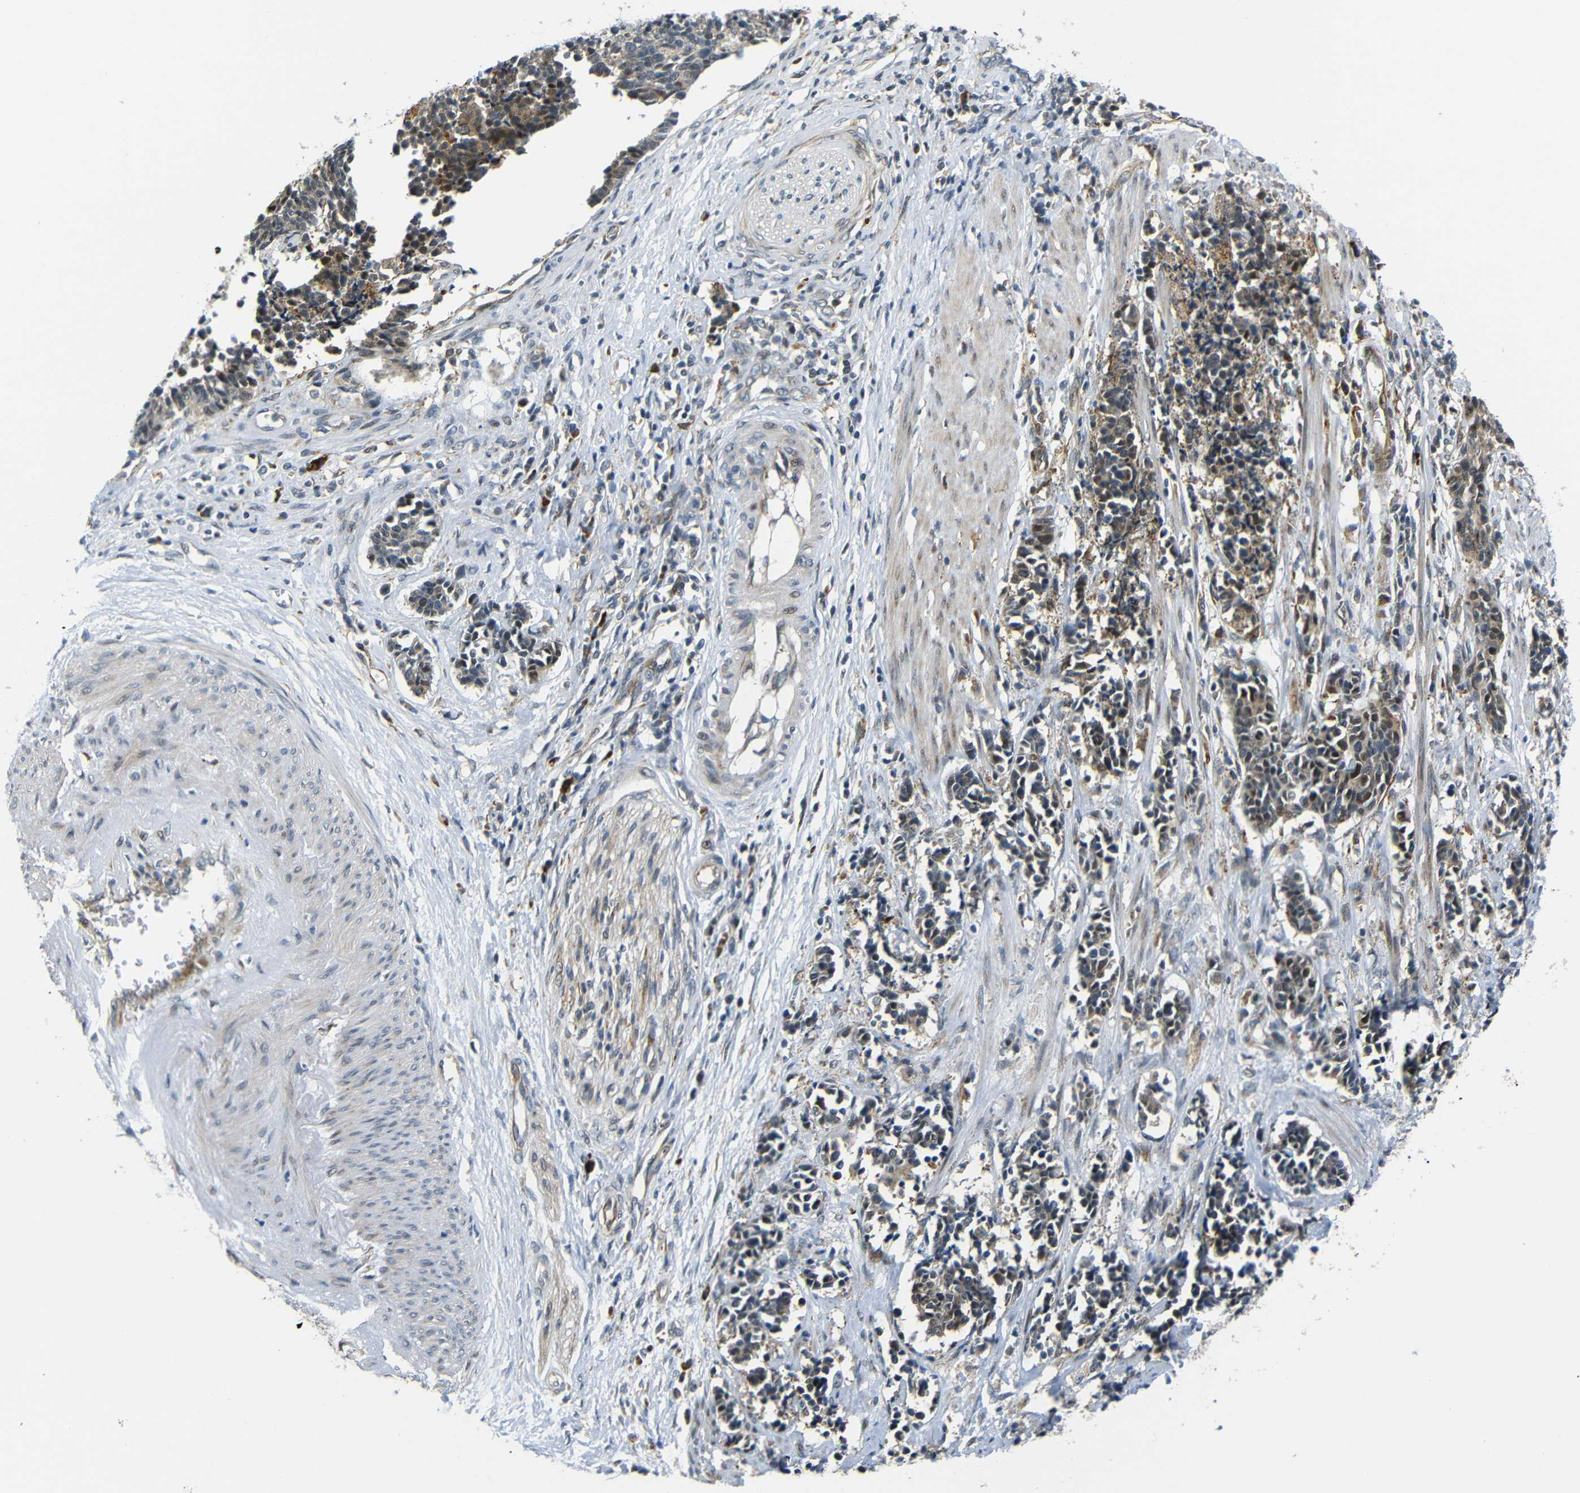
{"staining": {"intensity": "moderate", "quantity": ">75%", "location": "cytoplasmic/membranous"}, "tissue": "cervical cancer", "cell_type": "Tumor cells", "image_type": "cancer", "snomed": [{"axis": "morphology", "description": "Squamous cell carcinoma, NOS"}, {"axis": "topography", "description": "Cervix"}], "caption": "The micrograph reveals staining of cervical cancer, revealing moderate cytoplasmic/membranous protein staining (brown color) within tumor cells.", "gene": "SYDE1", "patient": {"sex": "female", "age": 35}}